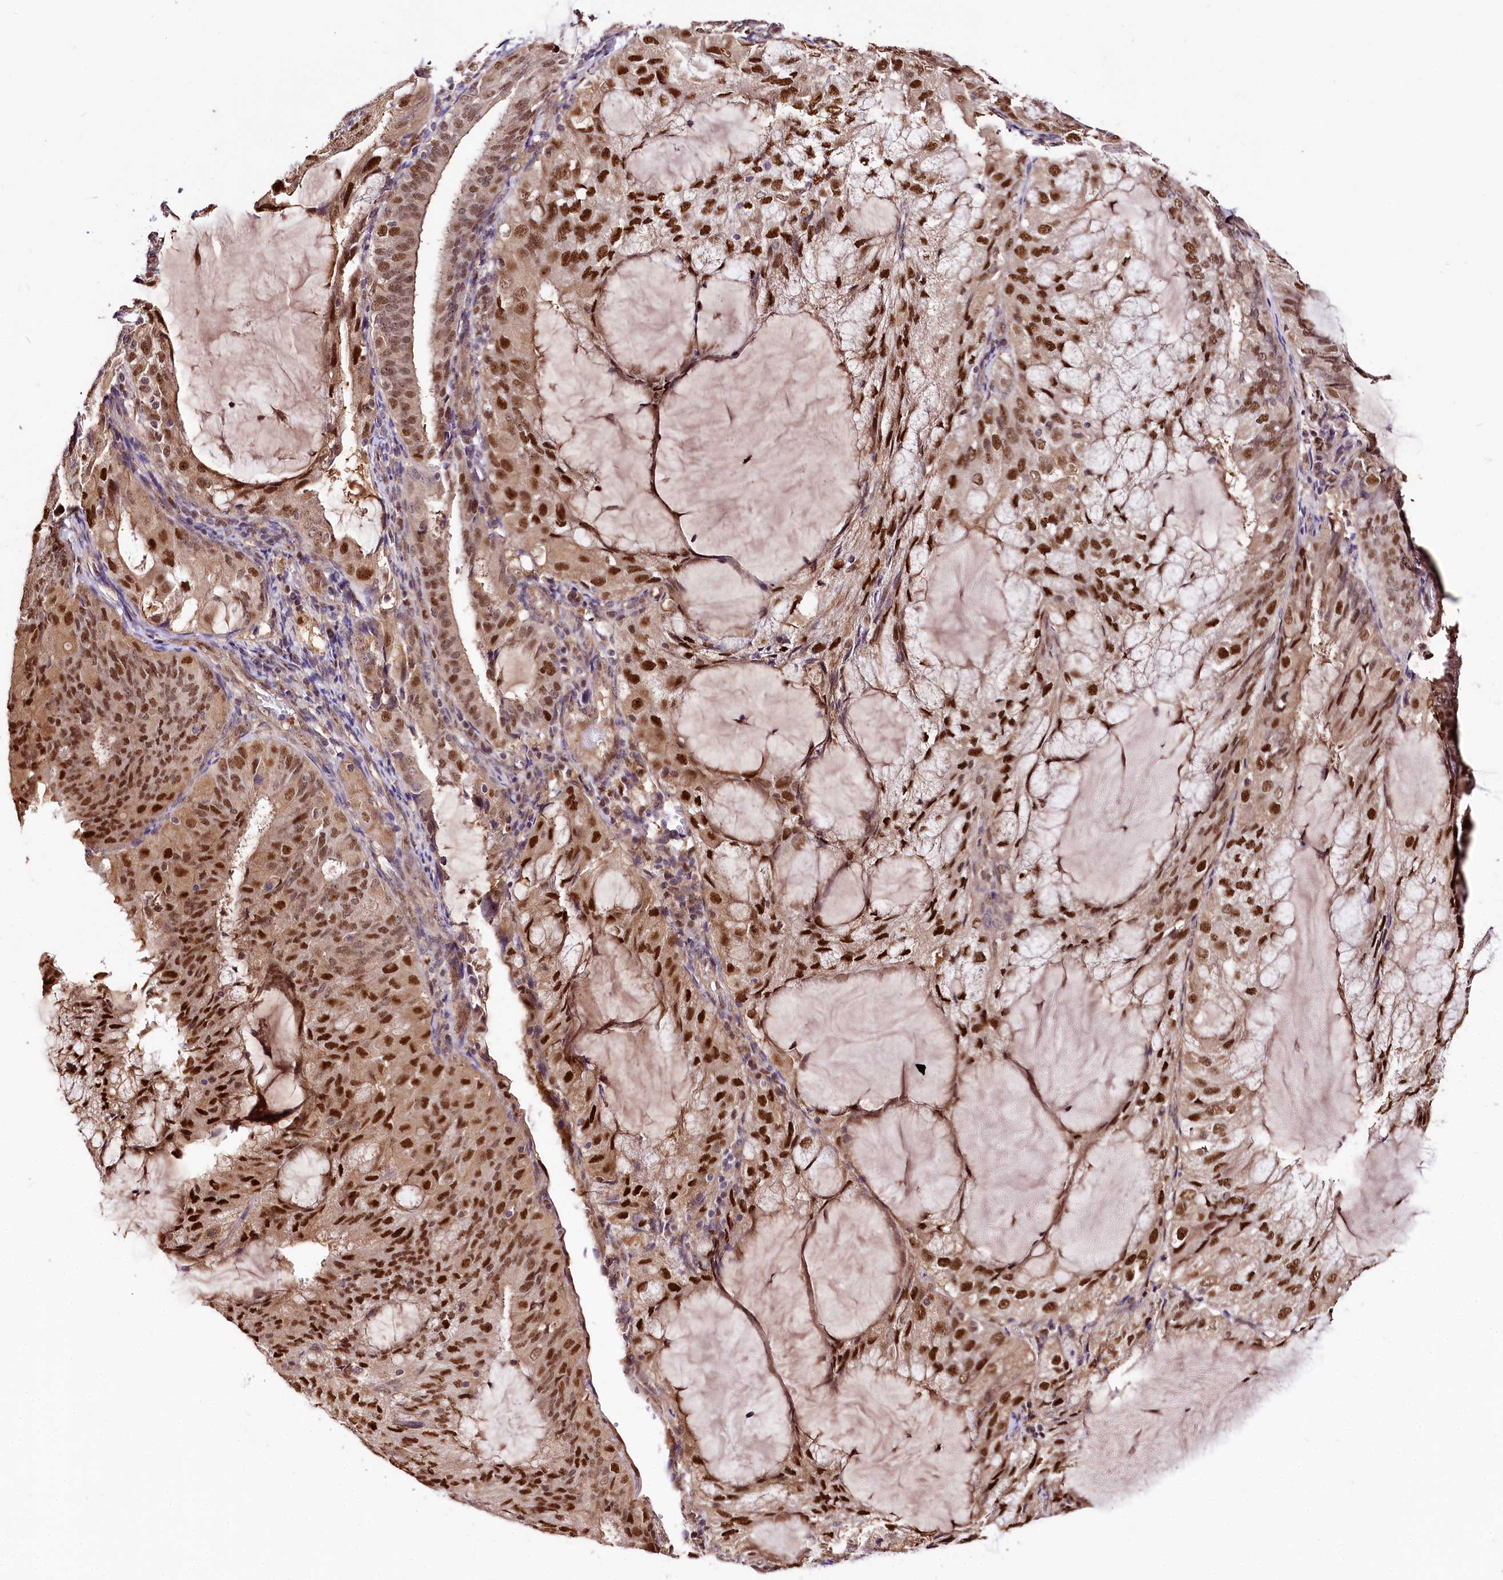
{"staining": {"intensity": "strong", "quantity": ">75%", "location": "nuclear"}, "tissue": "endometrial cancer", "cell_type": "Tumor cells", "image_type": "cancer", "snomed": [{"axis": "morphology", "description": "Adenocarcinoma, NOS"}, {"axis": "topography", "description": "Endometrium"}], "caption": "Endometrial cancer stained with immunohistochemistry (IHC) reveals strong nuclear expression in about >75% of tumor cells.", "gene": "GNL3L", "patient": {"sex": "female", "age": 81}}